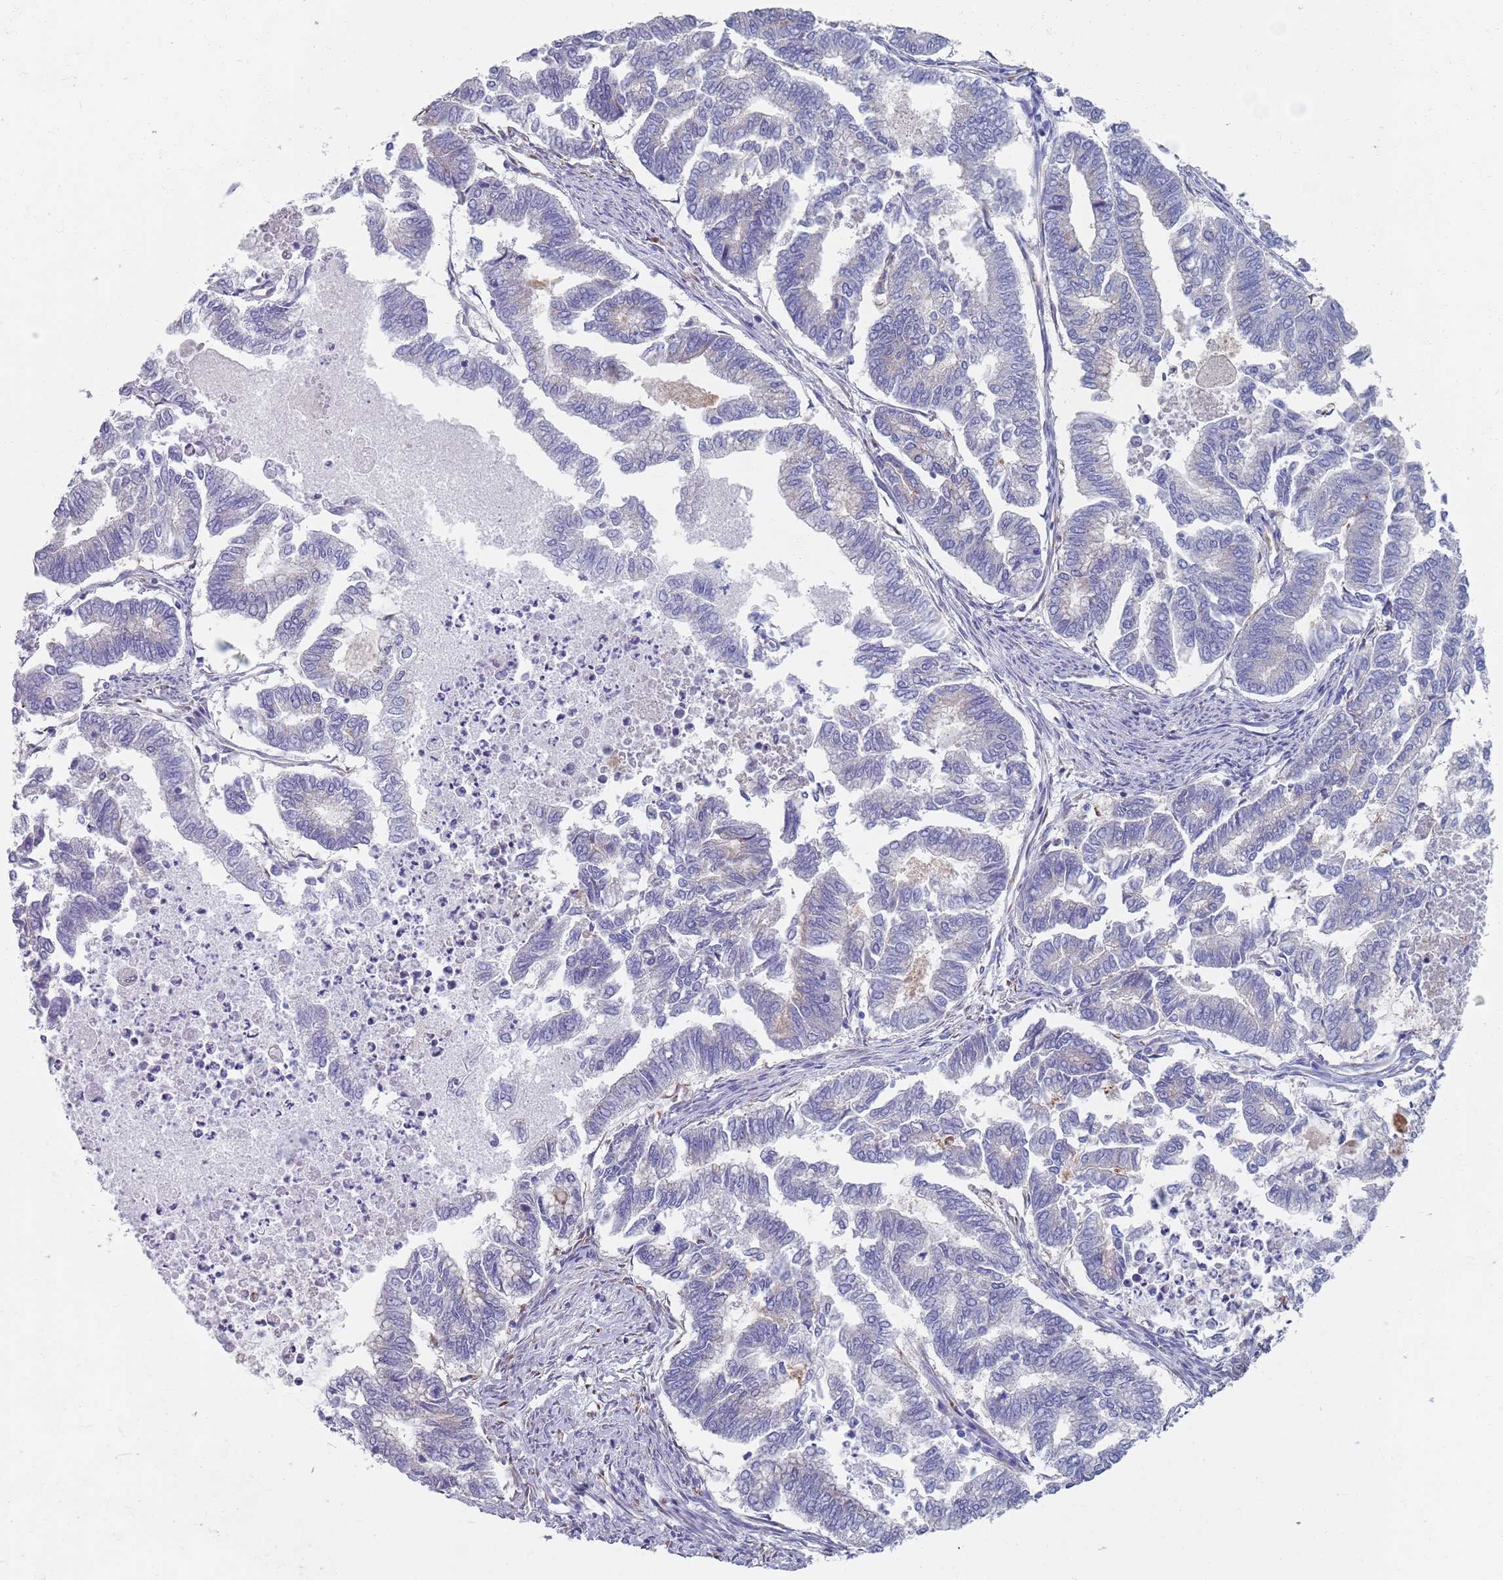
{"staining": {"intensity": "negative", "quantity": "none", "location": "none"}, "tissue": "endometrial cancer", "cell_type": "Tumor cells", "image_type": "cancer", "snomed": [{"axis": "morphology", "description": "Adenocarcinoma, NOS"}, {"axis": "topography", "description": "Endometrium"}], "caption": "Tumor cells show no significant positivity in endometrial adenocarcinoma. Nuclei are stained in blue.", "gene": "PLOD1", "patient": {"sex": "female", "age": 79}}